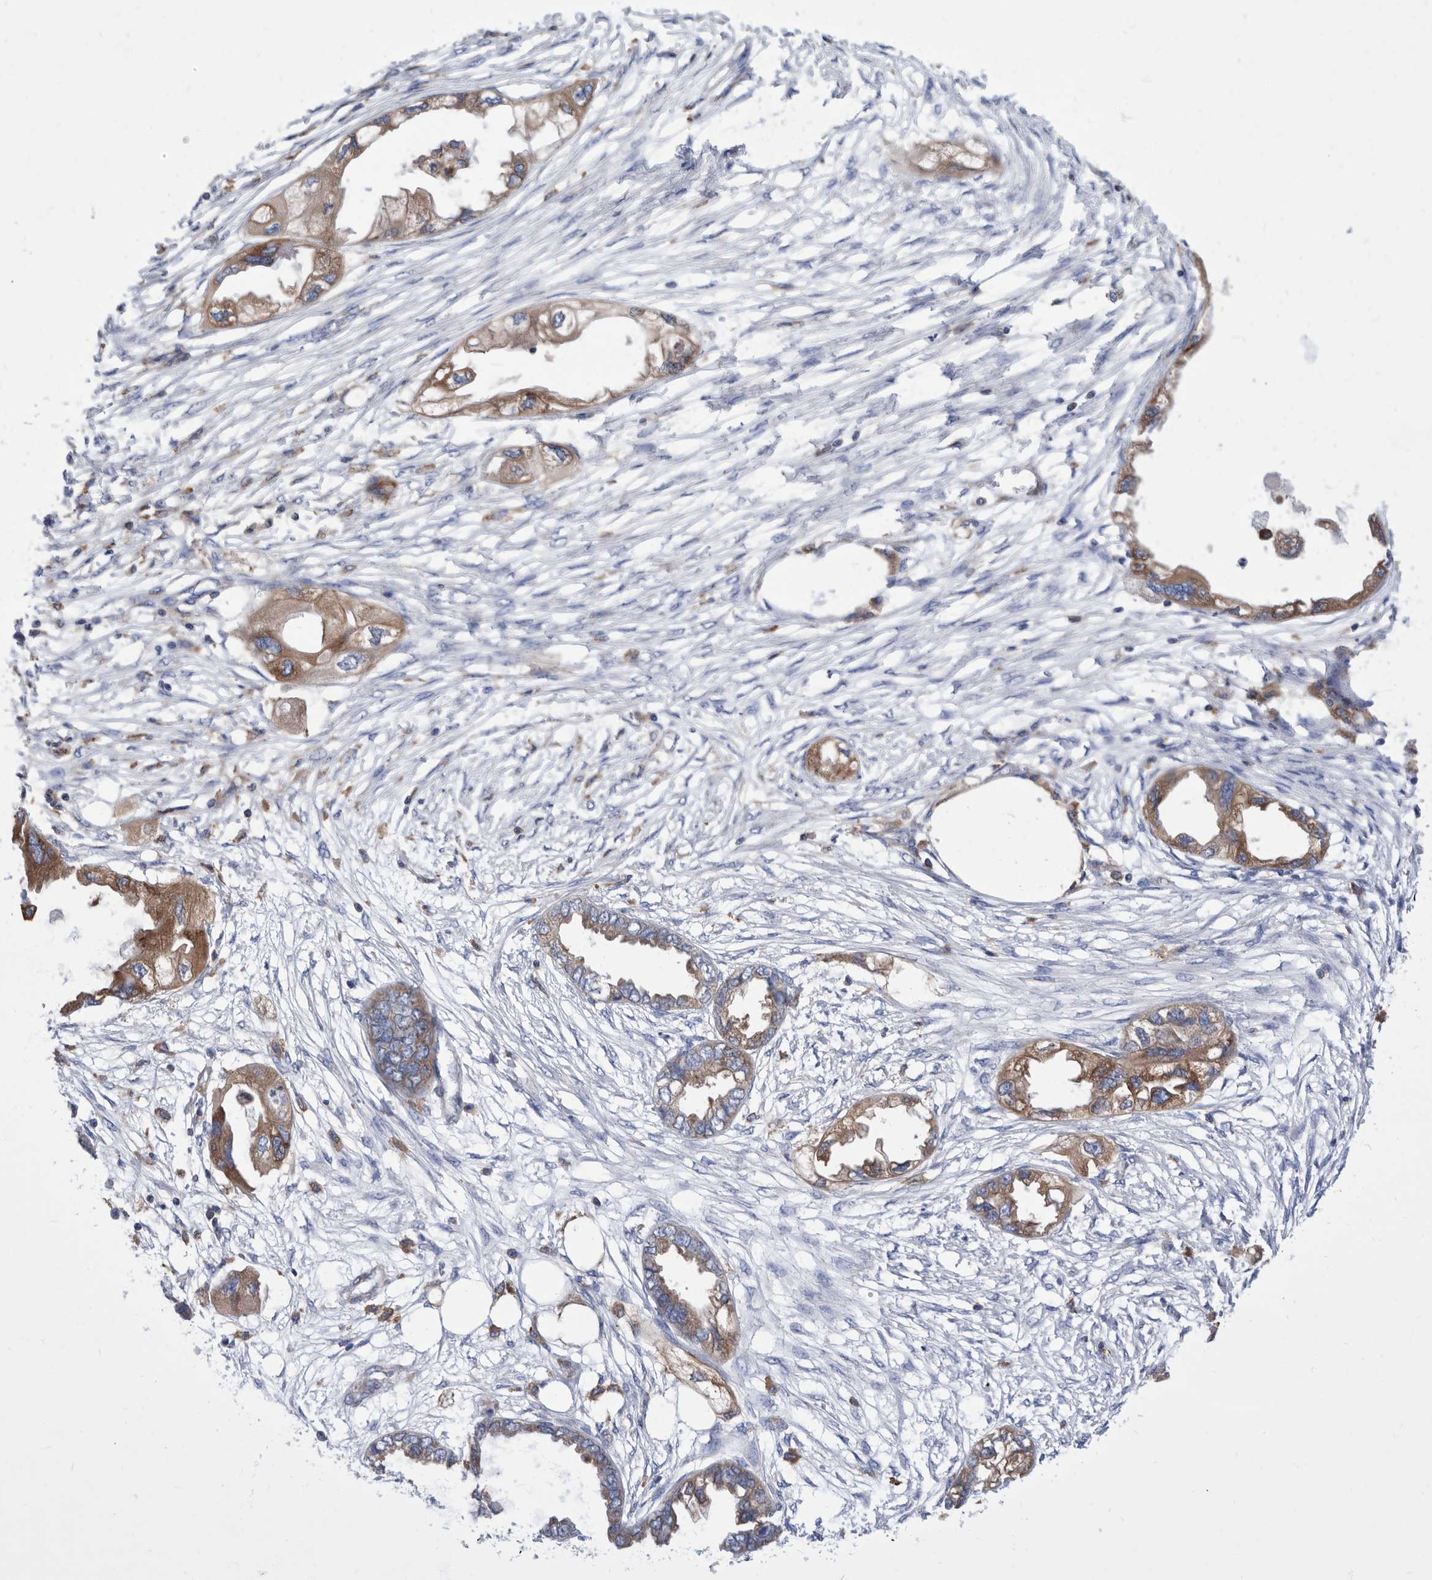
{"staining": {"intensity": "moderate", "quantity": ">75%", "location": "cytoplasmic/membranous"}, "tissue": "endometrial cancer", "cell_type": "Tumor cells", "image_type": "cancer", "snomed": [{"axis": "morphology", "description": "Adenocarcinoma, NOS"}, {"axis": "morphology", "description": "Adenocarcinoma, metastatic, NOS"}, {"axis": "topography", "description": "Adipose tissue"}, {"axis": "topography", "description": "Endometrium"}], "caption": "Immunohistochemical staining of human endometrial adenocarcinoma exhibits medium levels of moderate cytoplasmic/membranous protein positivity in approximately >75% of tumor cells.", "gene": "SMG7", "patient": {"sex": "female", "age": 67}}